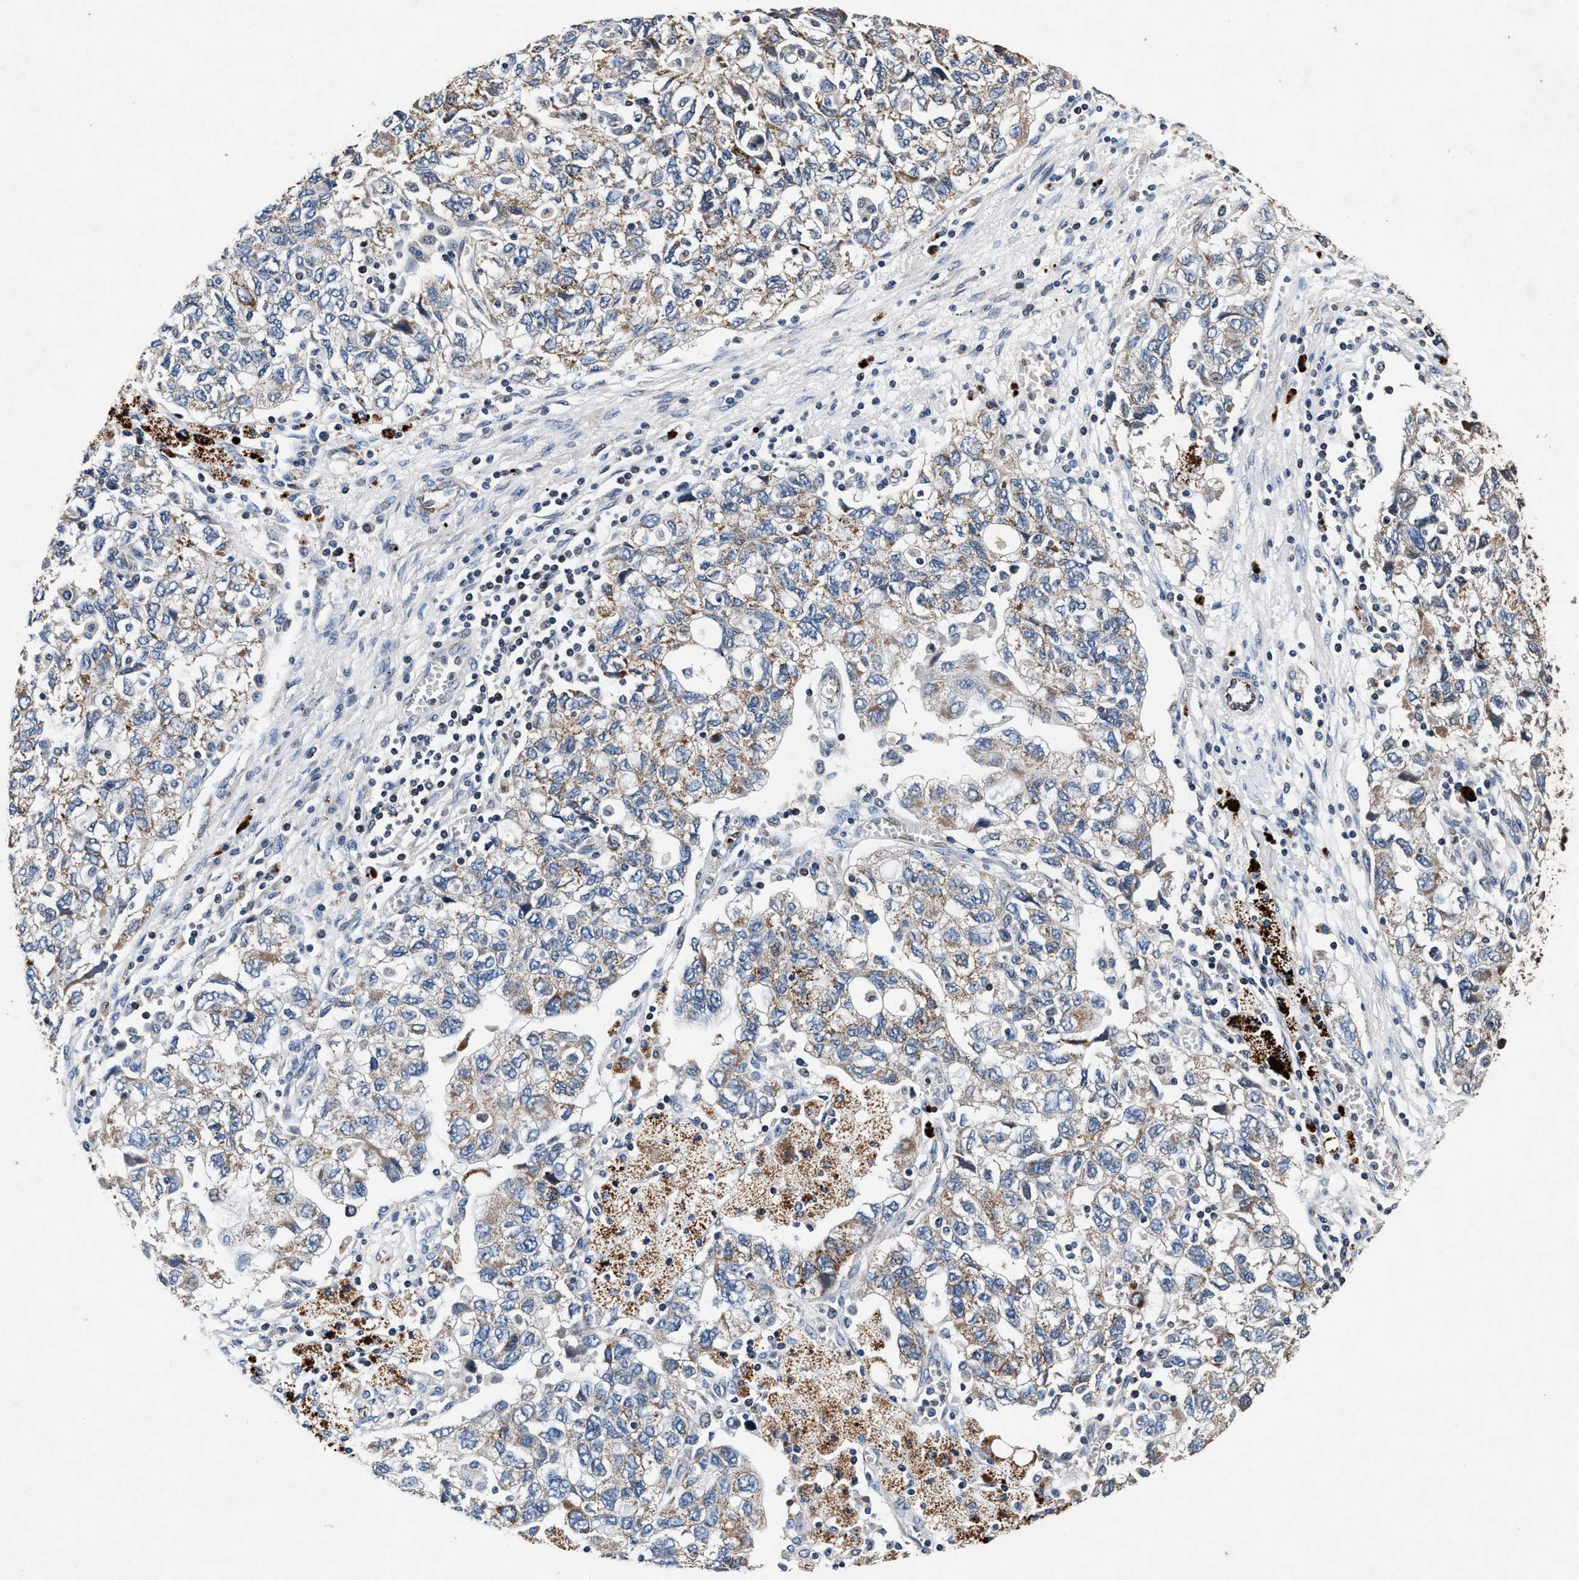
{"staining": {"intensity": "weak", "quantity": "25%-75%", "location": "cytoplasmic/membranous"}, "tissue": "ovarian cancer", "cell_type": "Tumor cells", "image_type": "cancer", "snomed": [{"axis": "morphology", "description": "Carcinoma, NOS"}, {"axis": "morphology", "description": "Cystadenocarcinoma, serous, NOS"}, {"axis": "topography", "description": "Ovary"}], "caption": "Weak cytoplasmic/membranous positivity for a protein is appreciated in approximately 25%-75% of tumor cells of ovarian cancer using immunohistochemistry.", "gene": "PKD2L1", "patient": {"sex": "female", "age": 69}}